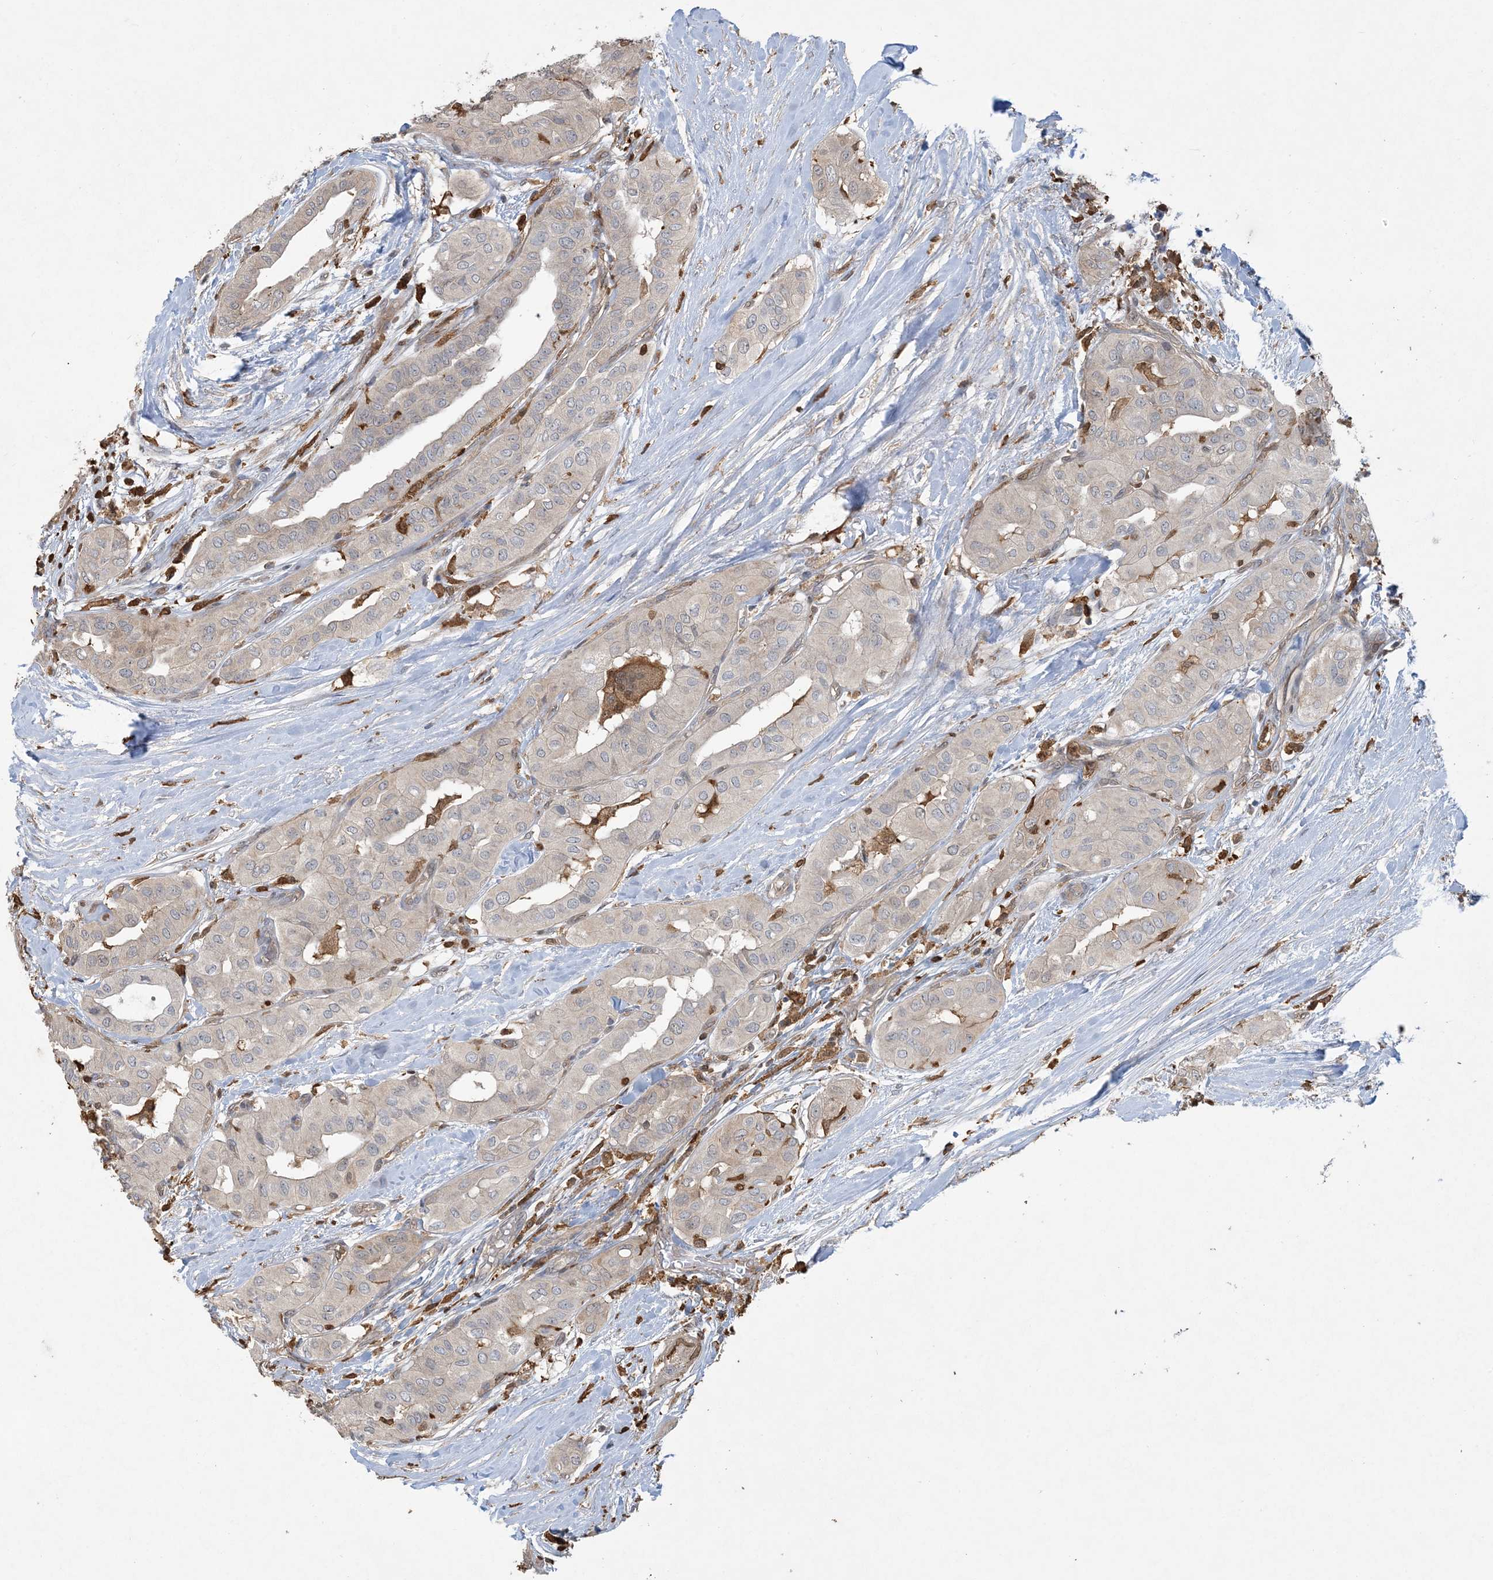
{"staining": {"intensity": "negative", "quantity": "none", "location": "none"}, "tissue": "thyroid cancer", "cell_type": "Tumor cells", "image_type": "cancer", "snomed": [{"axis": "morphology", "description": "Papillary adenocarcinoma, NOS"}, {"axis": "topography", "description": "Thyroid gland"}], "caption": "DAB immunohistochemical staining of thyroid papillary adenocarcinoma demonstrates no significant staining in tumor cells.", "gene": "TMSB4X", "patient": {"sex": "female", "age": 59}}